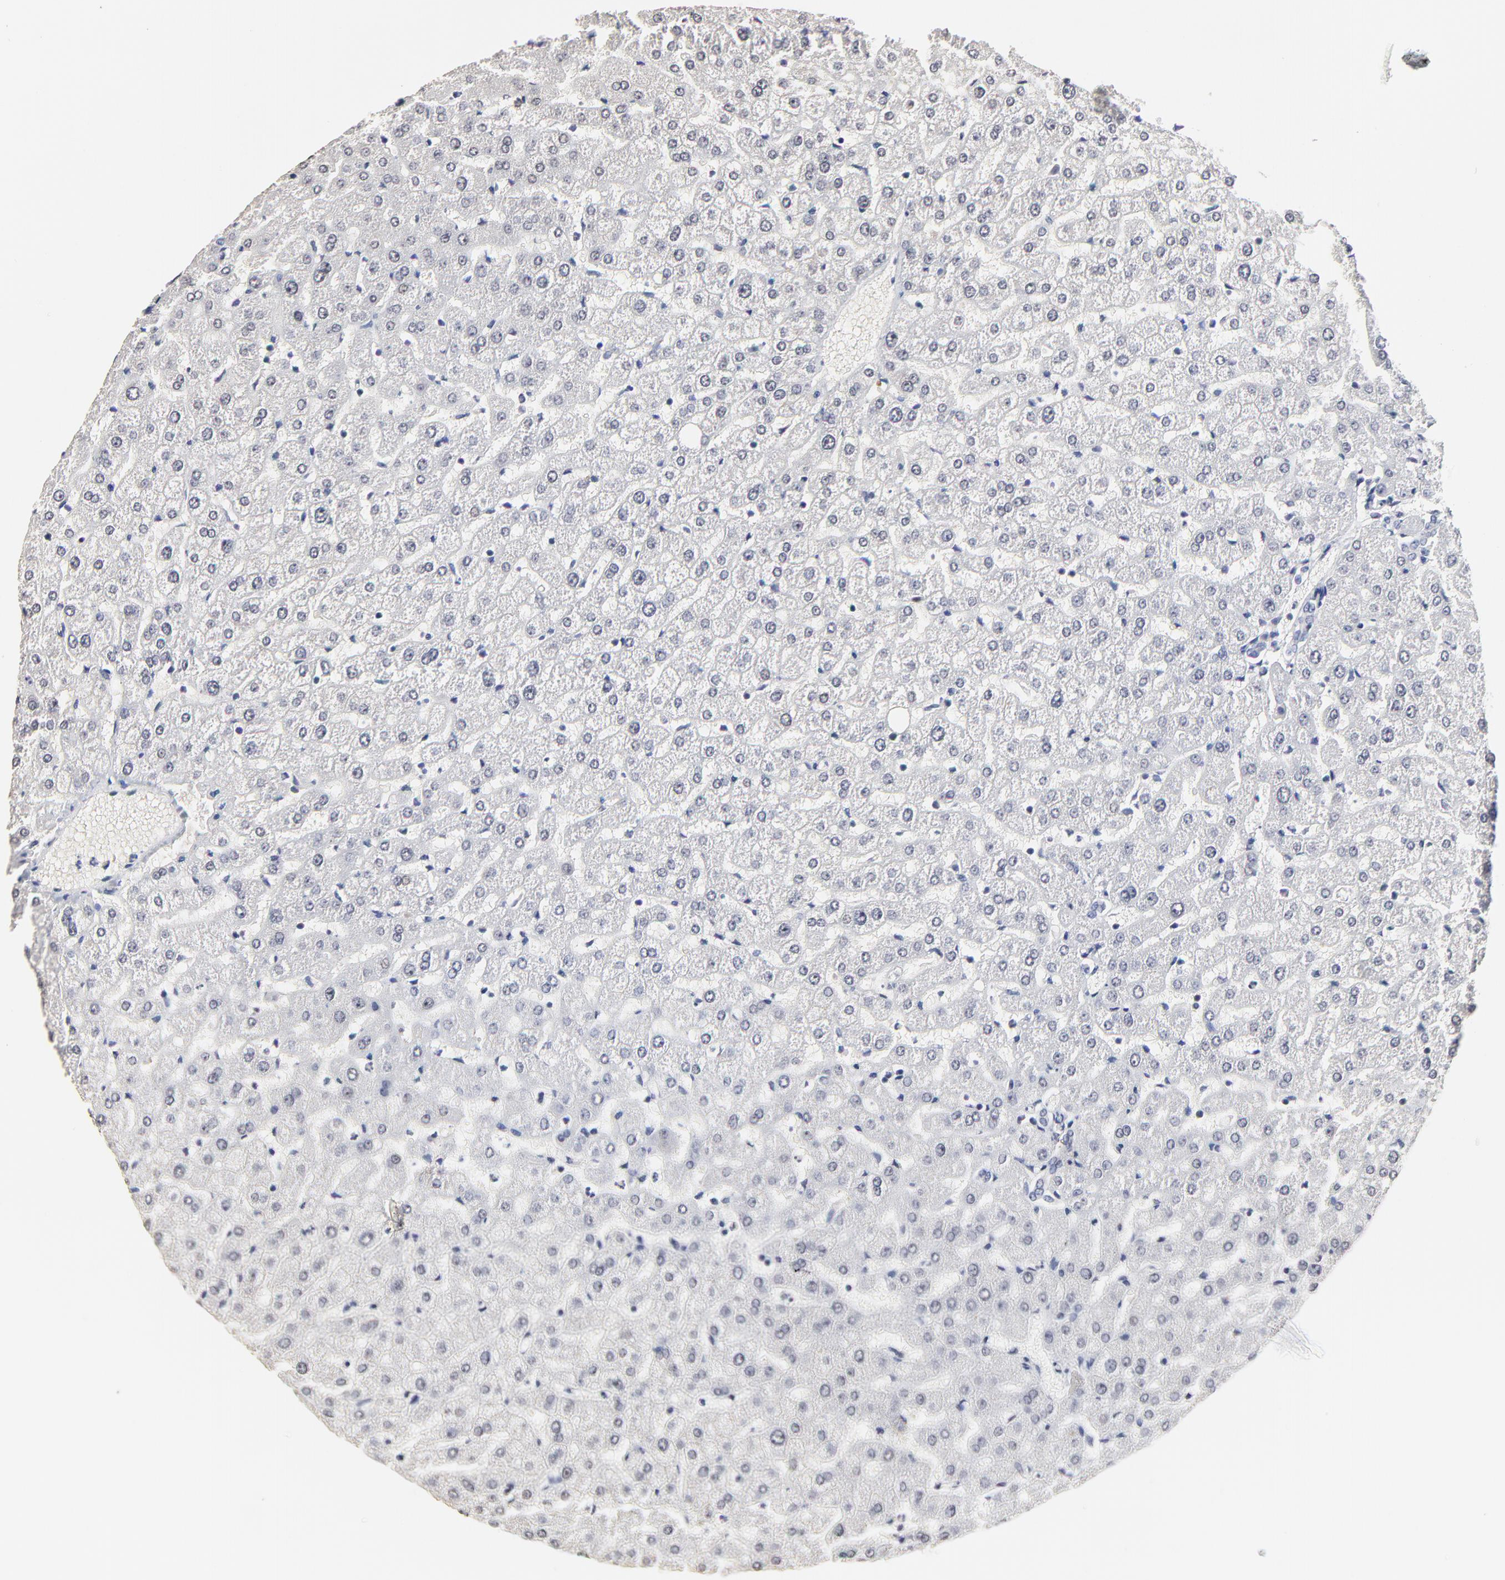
{"staining": {"intensity": "negative", "quantity": "none", "location": "none"}, "tissue": "liver", "cell_type": "Cholangiocytes", "image_type": "normal", "snomed": [{"axis": "morphology", "description": "Normal tissue, NOS"}, {"axis": "morphology", "description": "Fibrosis, NOS"}, {"axis": "topography", "description": "Liver"}], "caption": "High power microscopy micrograph of an immunohistochemistry (IHC) micrograph of benign liver, revealing no significant staining in cholangiocytes.", "gene": "OGFOD1", "patient": {"sex": "female", "age": 29}}